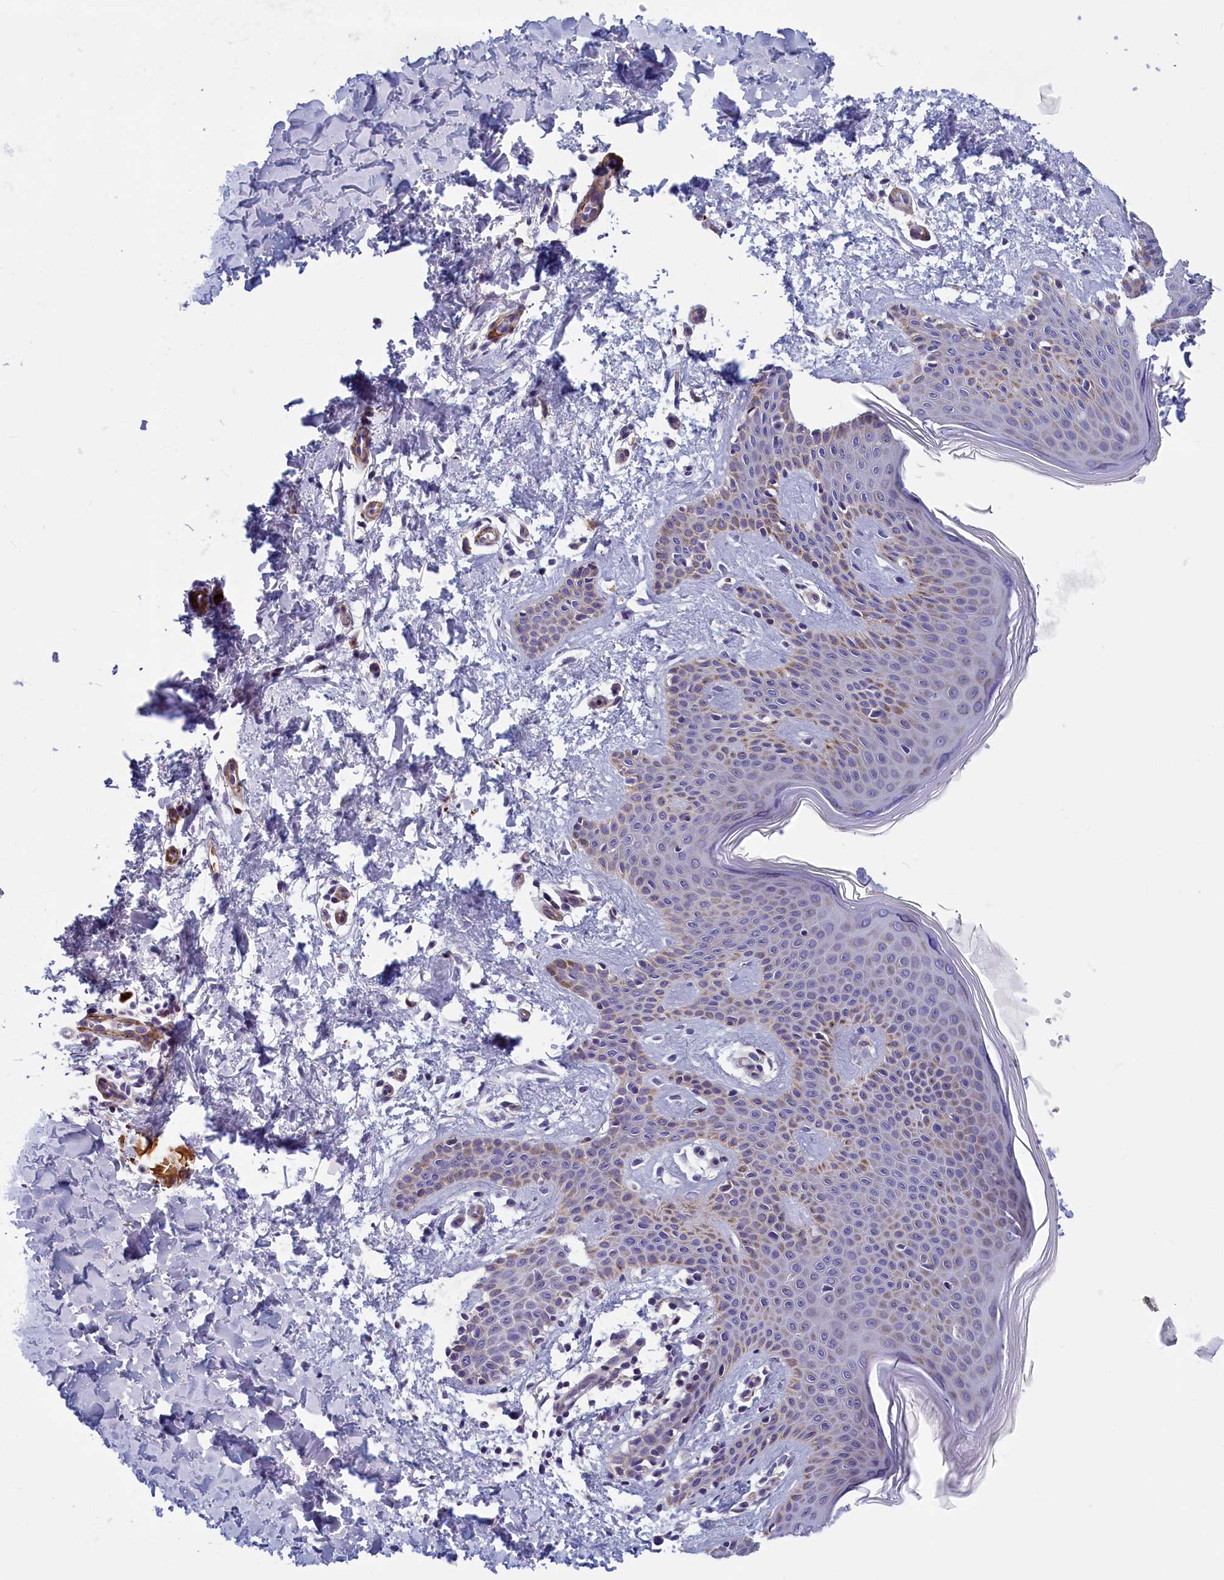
{"staining": {"intensity": "negative", "quantity": "none", "location": "none"}, "tissue": "skin", "cell_type": "Fibroblasts", "image_type": "normal", "snomed": [{"axis": "morphology", "description": "Normal tissue, NOS"}, {"axis": "topography", "description": "Skin"}], "caption": "Human skin stained for a protein using immunohistochemistry reveals no staining in fibroblasts.", "gene": "BCL2L13", "patient": {"sex": "male", "age": 36}}